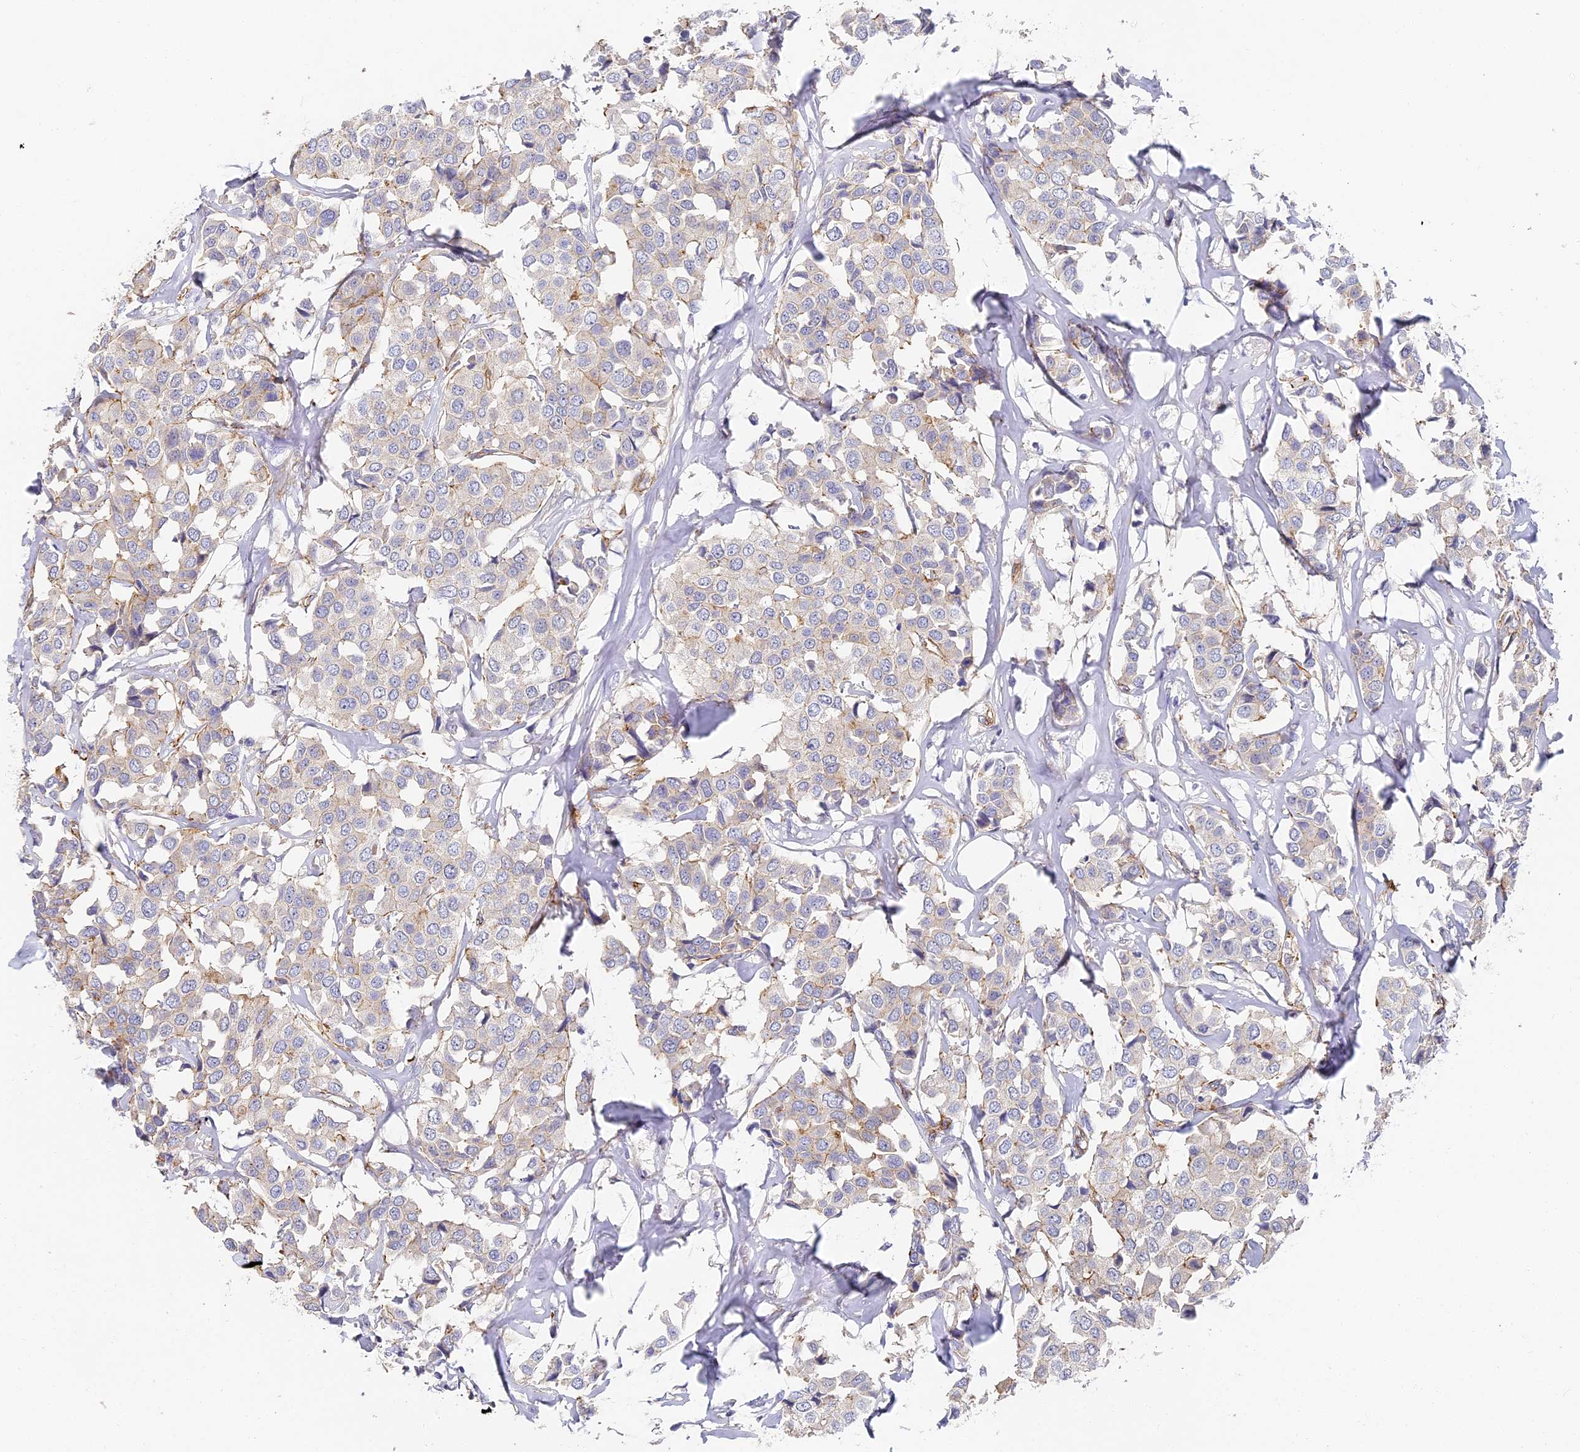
{"staining": {"intensity": "moderate", "quantity": "<25%", "location": "cytoplasmic/membranous"}, "tissue": "breast cancer", "cell_type": "Tumor cells", "image_type": "cancer", "snomed": [{"axis": "morphology", "description": "Duct carcinoma"}, {"axis": "topography", "description": "Breast"}], "caption": "Invasive ductal carcinoma (breast) stained with DAB immunohistochemistry exhibits low levels of moderate cytoplasmic/membranous positivity in approximately <25% of tumor cells. The protein of interest is stained brown, and the nuclei are stained in blue (DAB (3,3'-diaminobenzidine) IHC with brightfield microscopy, high magnification).", "gene": "CCDC30", "patient": {"sex": "female", "age": 80}}